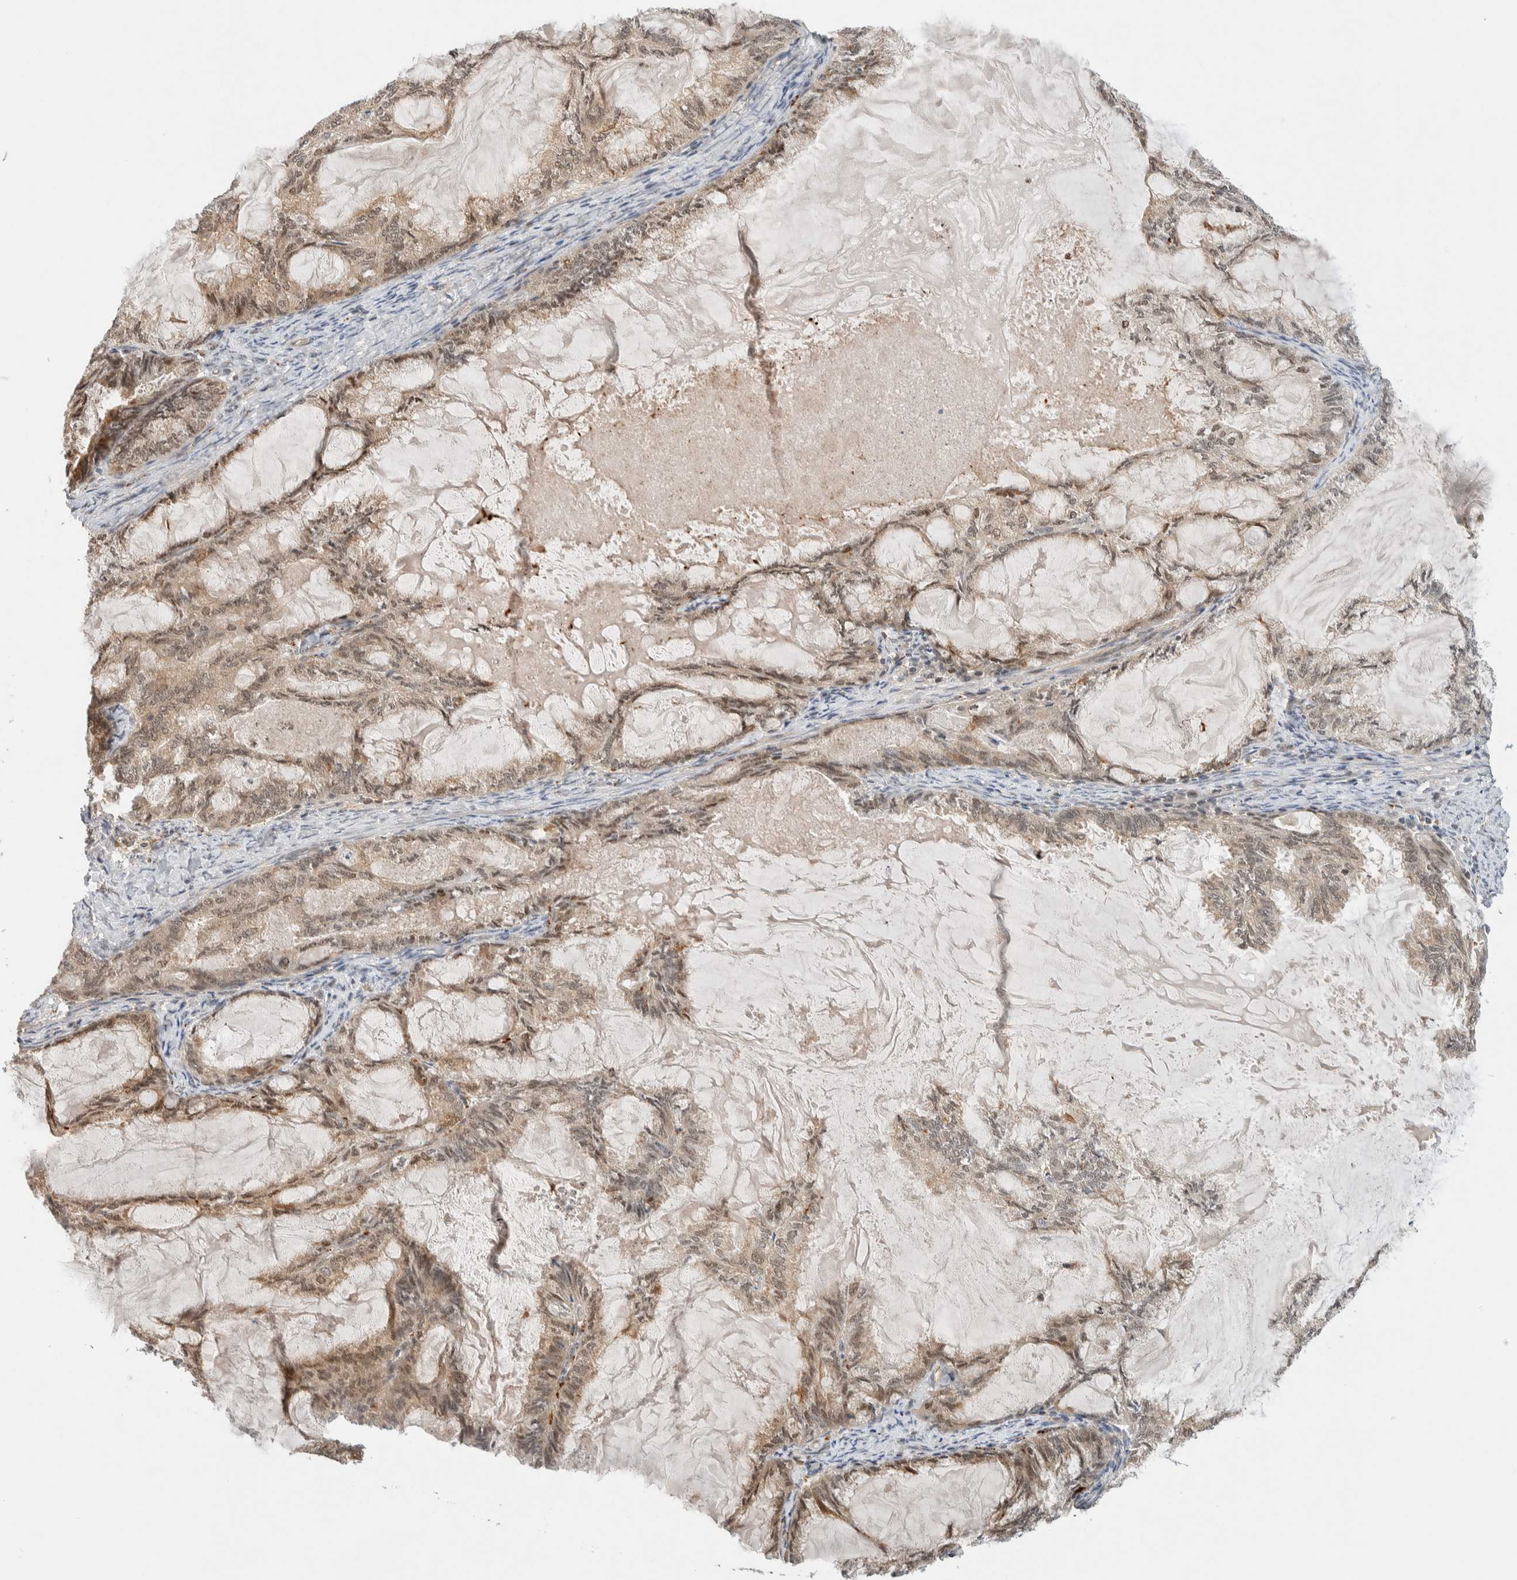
{"staining": {"intensity": "moderate", "quantity": ">75%", "location": "cytoplasmic/membranous,nuclear"}, "tissue": "endometrial cancer", "cell_type": "Tumor cells", "image_type": "cancer", "snomed": [{"axis": "morphology", "description": "Adenocarcinoma, NOS"}, {"axis": "topography", "description": "Endometrium"}], "caption": "Tumor cells reveal moderate cytoplasmic/membranous and nuclear staining in approximately >75% of cells in endometrial adenocarcinoma. The protein is stained brown, and the nuclei are stained in blue (DAB (3,3'-diaminobenzidine) IHC with brightfield microscopy, high magnification).", "gene": "C8orf76", "patient": {"sex": "female", "age": 86}}